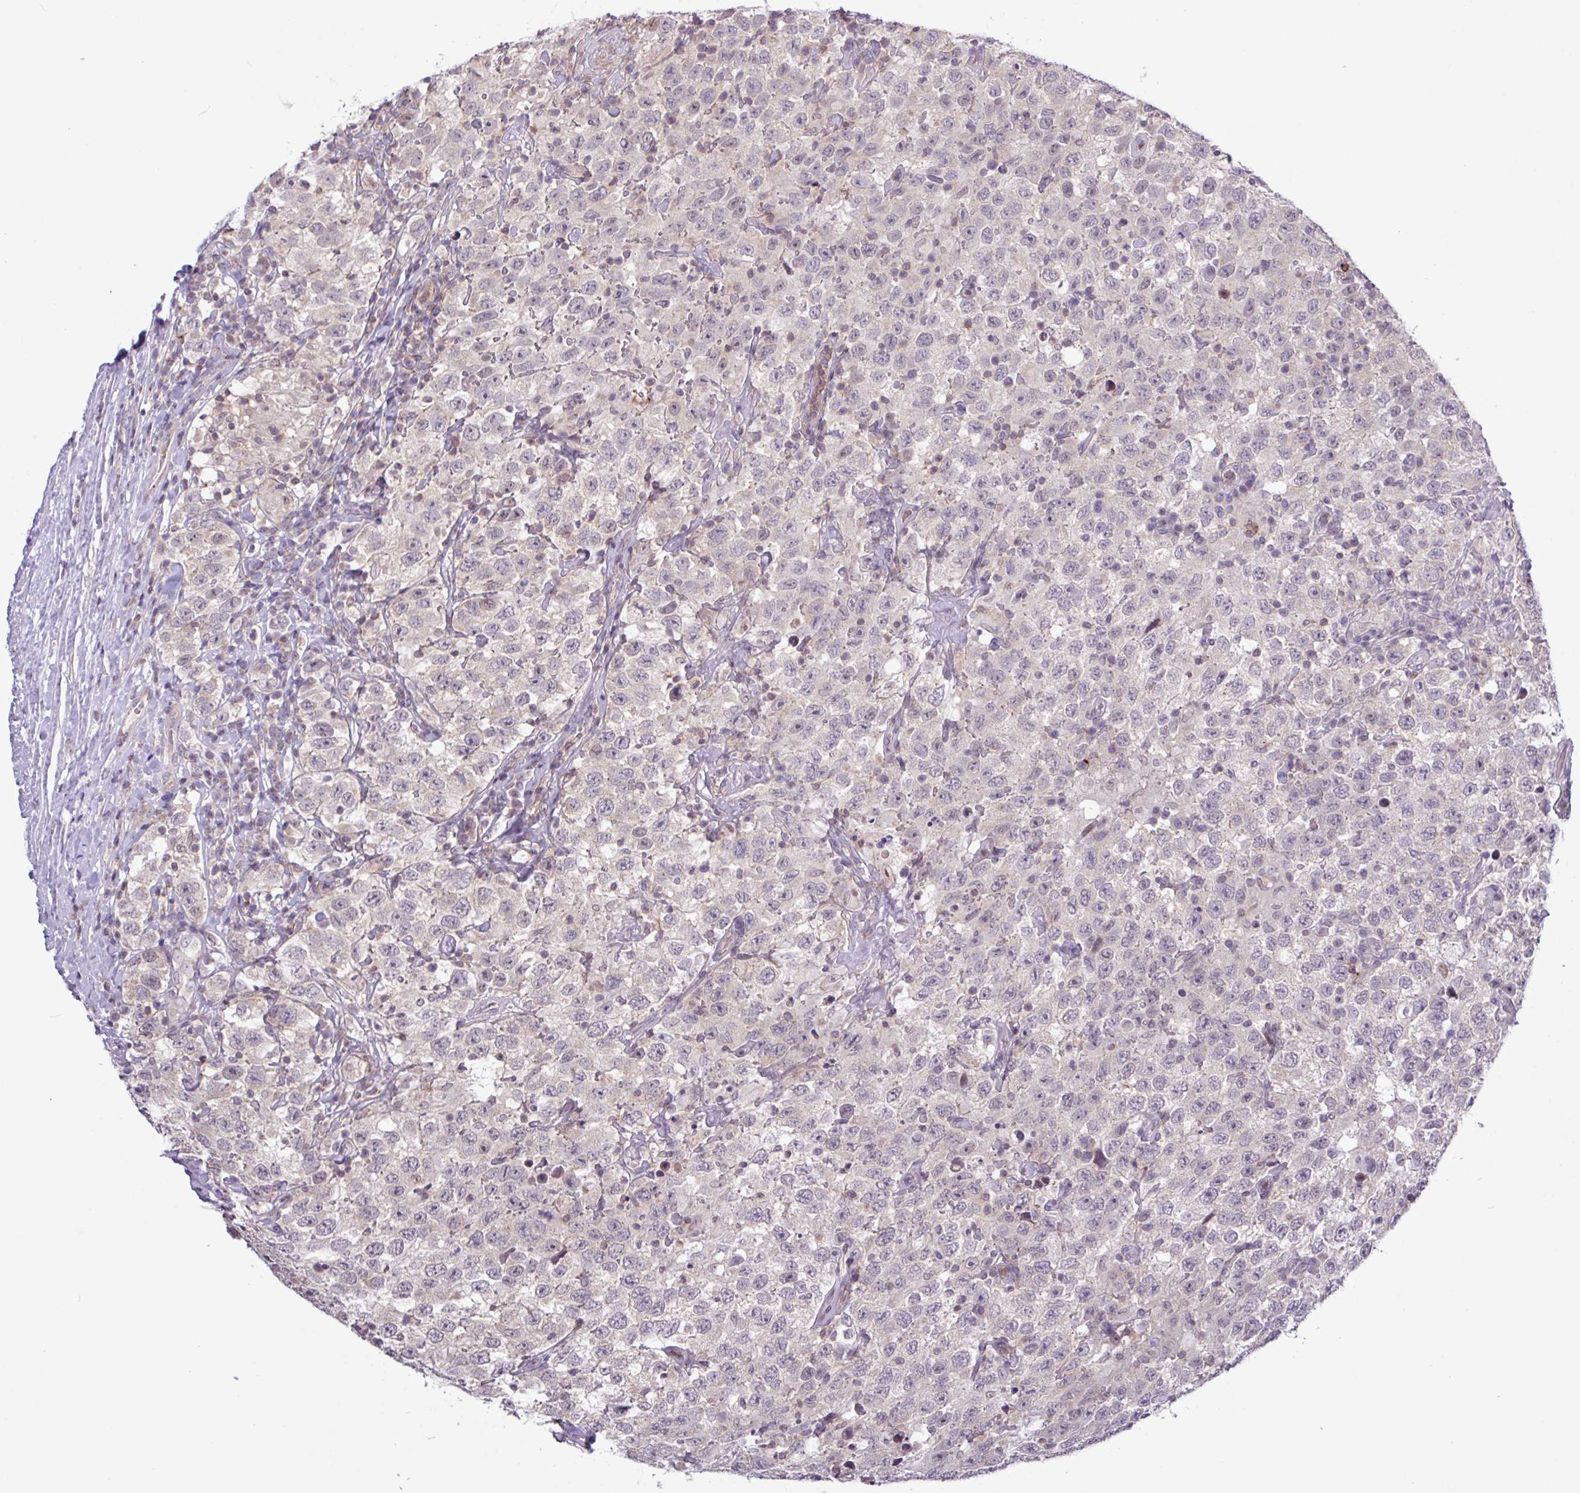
{"staining": {"intensity": "negative", "quantity": "none", "location": "none"}, "tissue": "testis cancer", "cell_type": "Tumor cells", "image_type": "cancer", "snomed": [{"axis": "morphology", "description": "Seminoma, NOS"}, {"axis": "topography", "description": "Testis"}], "caption": "Immunohistochemistry of human testis cancer demonstrates no staining in tumor cells.", "gene": "RTL3", "patient": {"sex": "male", "age": 41}}